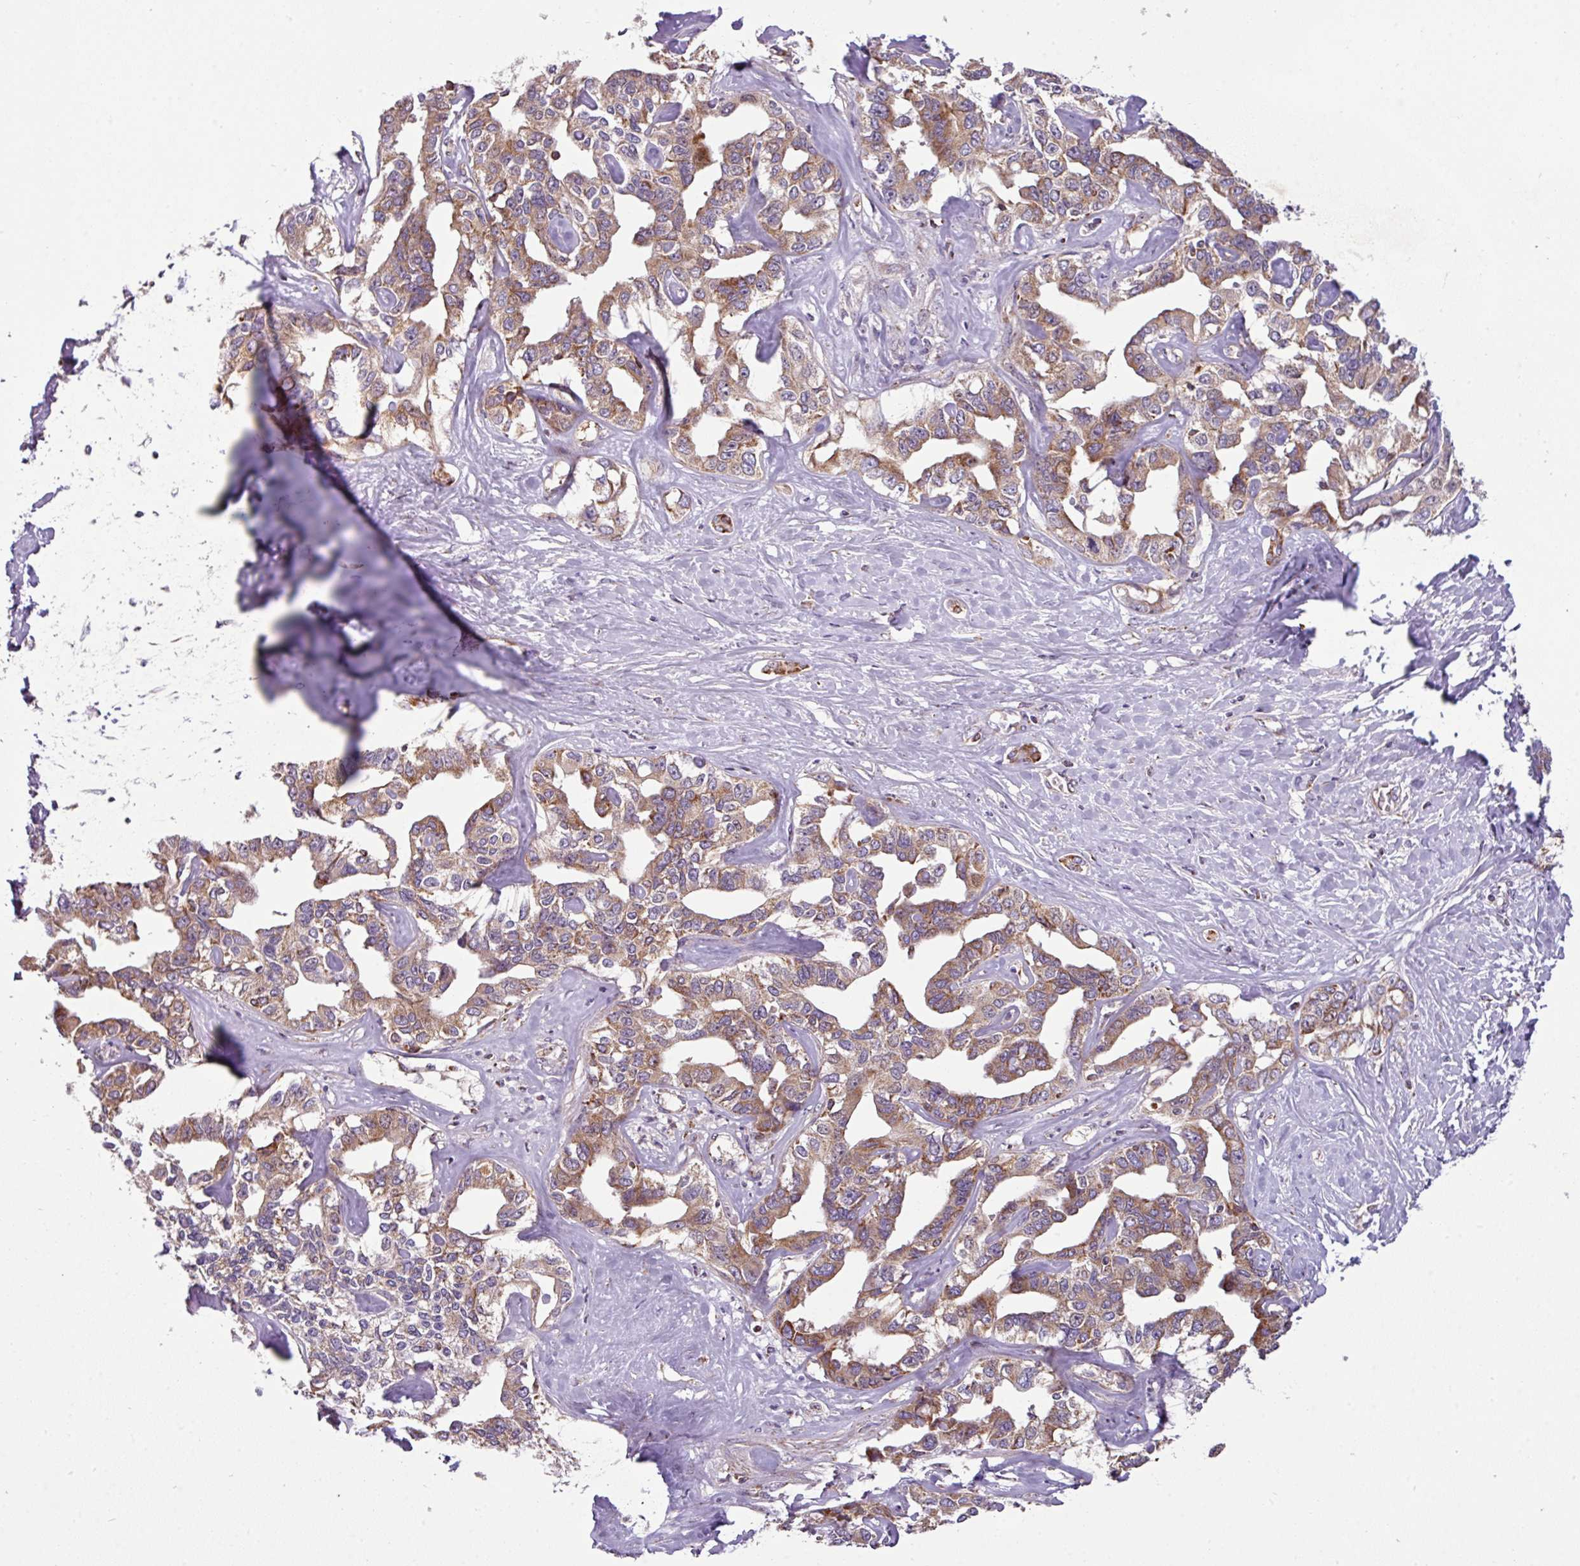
{"staining": {"intensity": "moderate", "quantity": ">75%", "location": "cytoplasmic/membranous"}, "tissue": "liver cancer", "cell_type": "Tumor cells", "image_type": "cancer", "snomed": [{"axis": "morphology", "description": "Cholangiocarcinoma"}, {"axis": "topography", "description": "Liver"}], "caption": "About >75% of tumor cells in human liver cholangiocarcinoma exhibit moderate cytoplasmic/membranous protein staining as visualized by brown immunohistochemical staining.", "gene": "PRELID3B", "patient": {"sex": "male", "age": 59}}